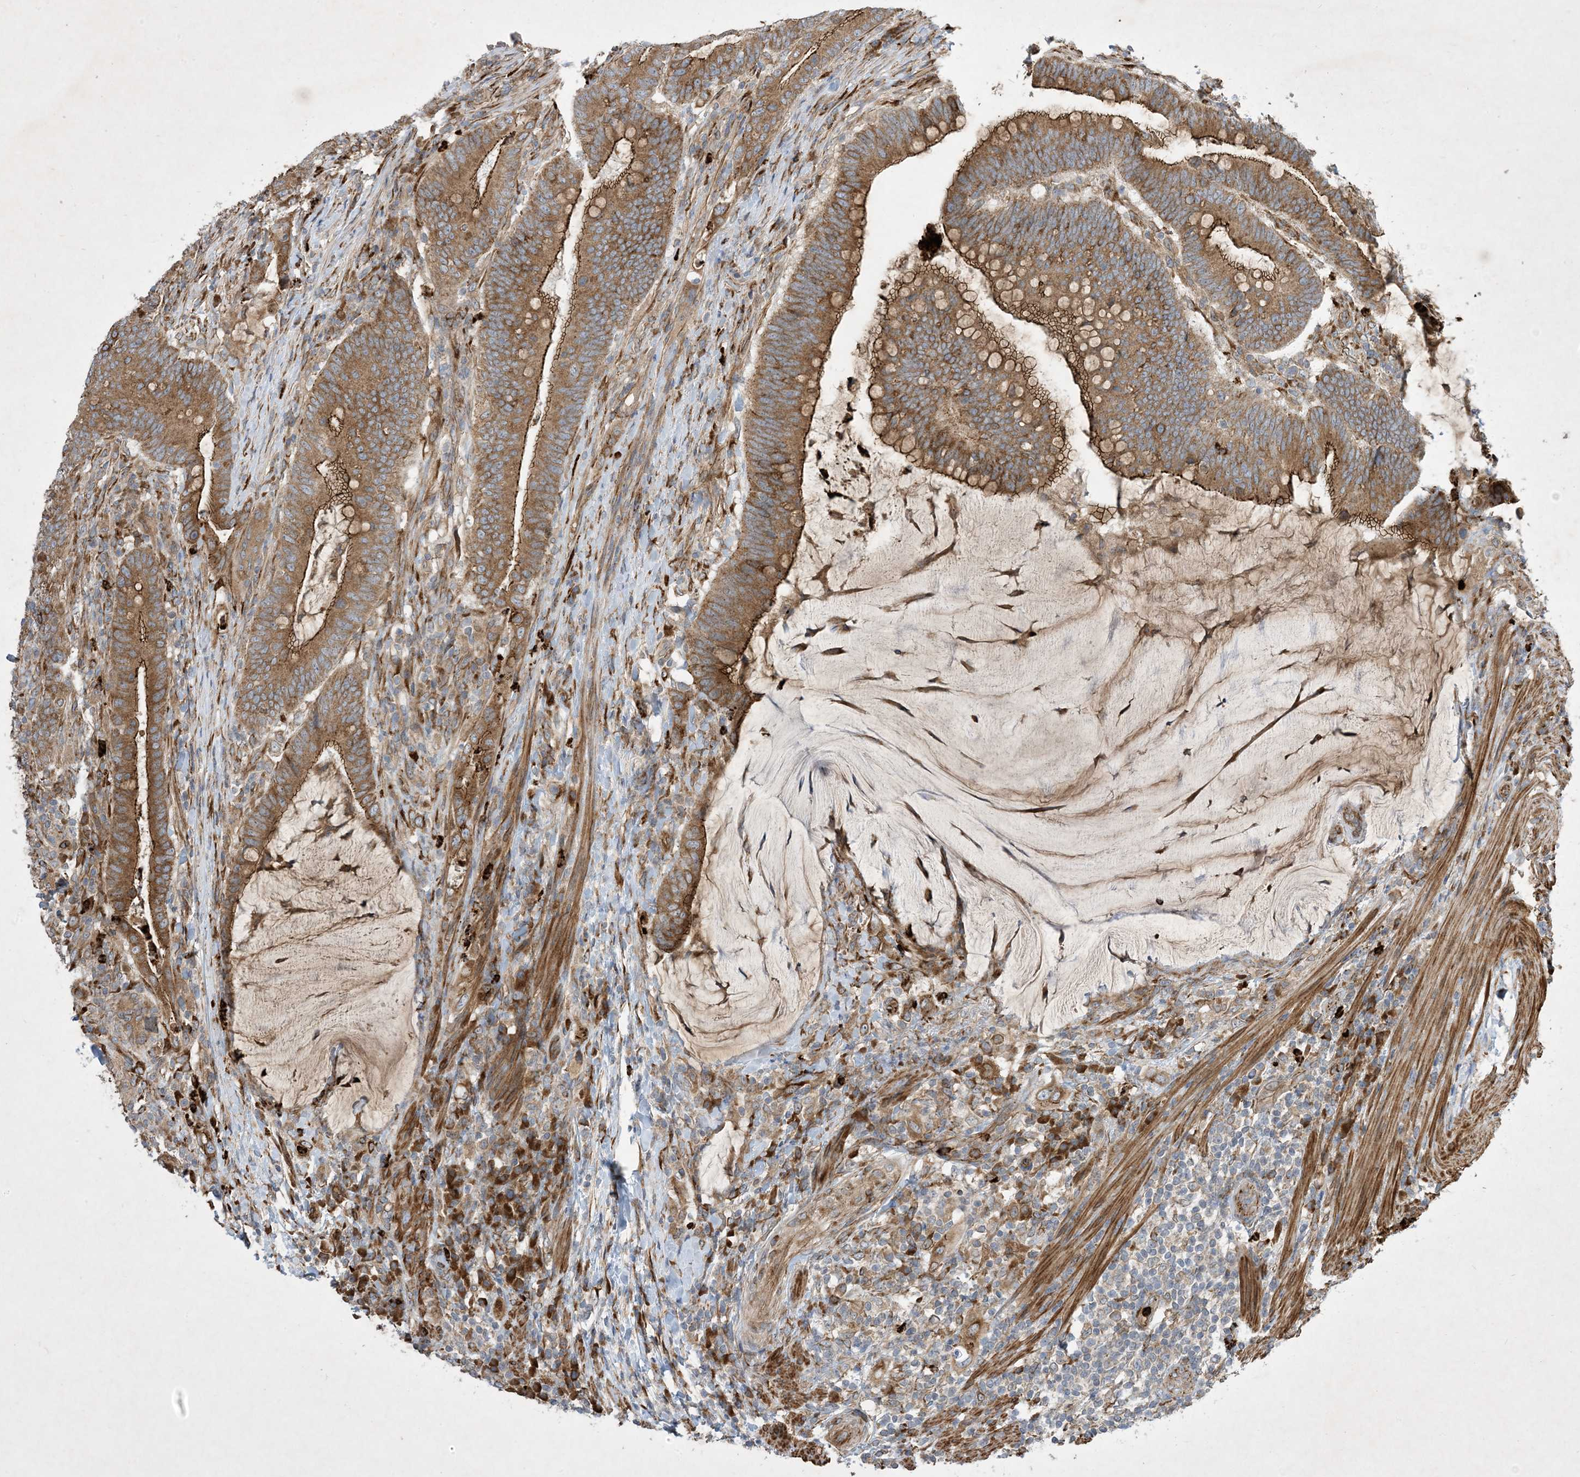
{"staining": {"intensity": "moderate", "quantity": ">75%", "location": "cytoplasmic/membranous"}, "tissue": "colorectal cancer", "cell_type": "Tumor cells", "image_type": "cancer", "snomed": [{"axis": "morphology", "description": "Adenocarcinoma, NOS"}, {"axis": "topography", "description": "Colon"}], "caption": "Colorectal cancer stained with a brown dye displays moderate cytoplasmic/membranous positive staining in about >75% of tumor cells.", "gene": "OTOP1", "patient": {"sex": "female", "age": 66}}